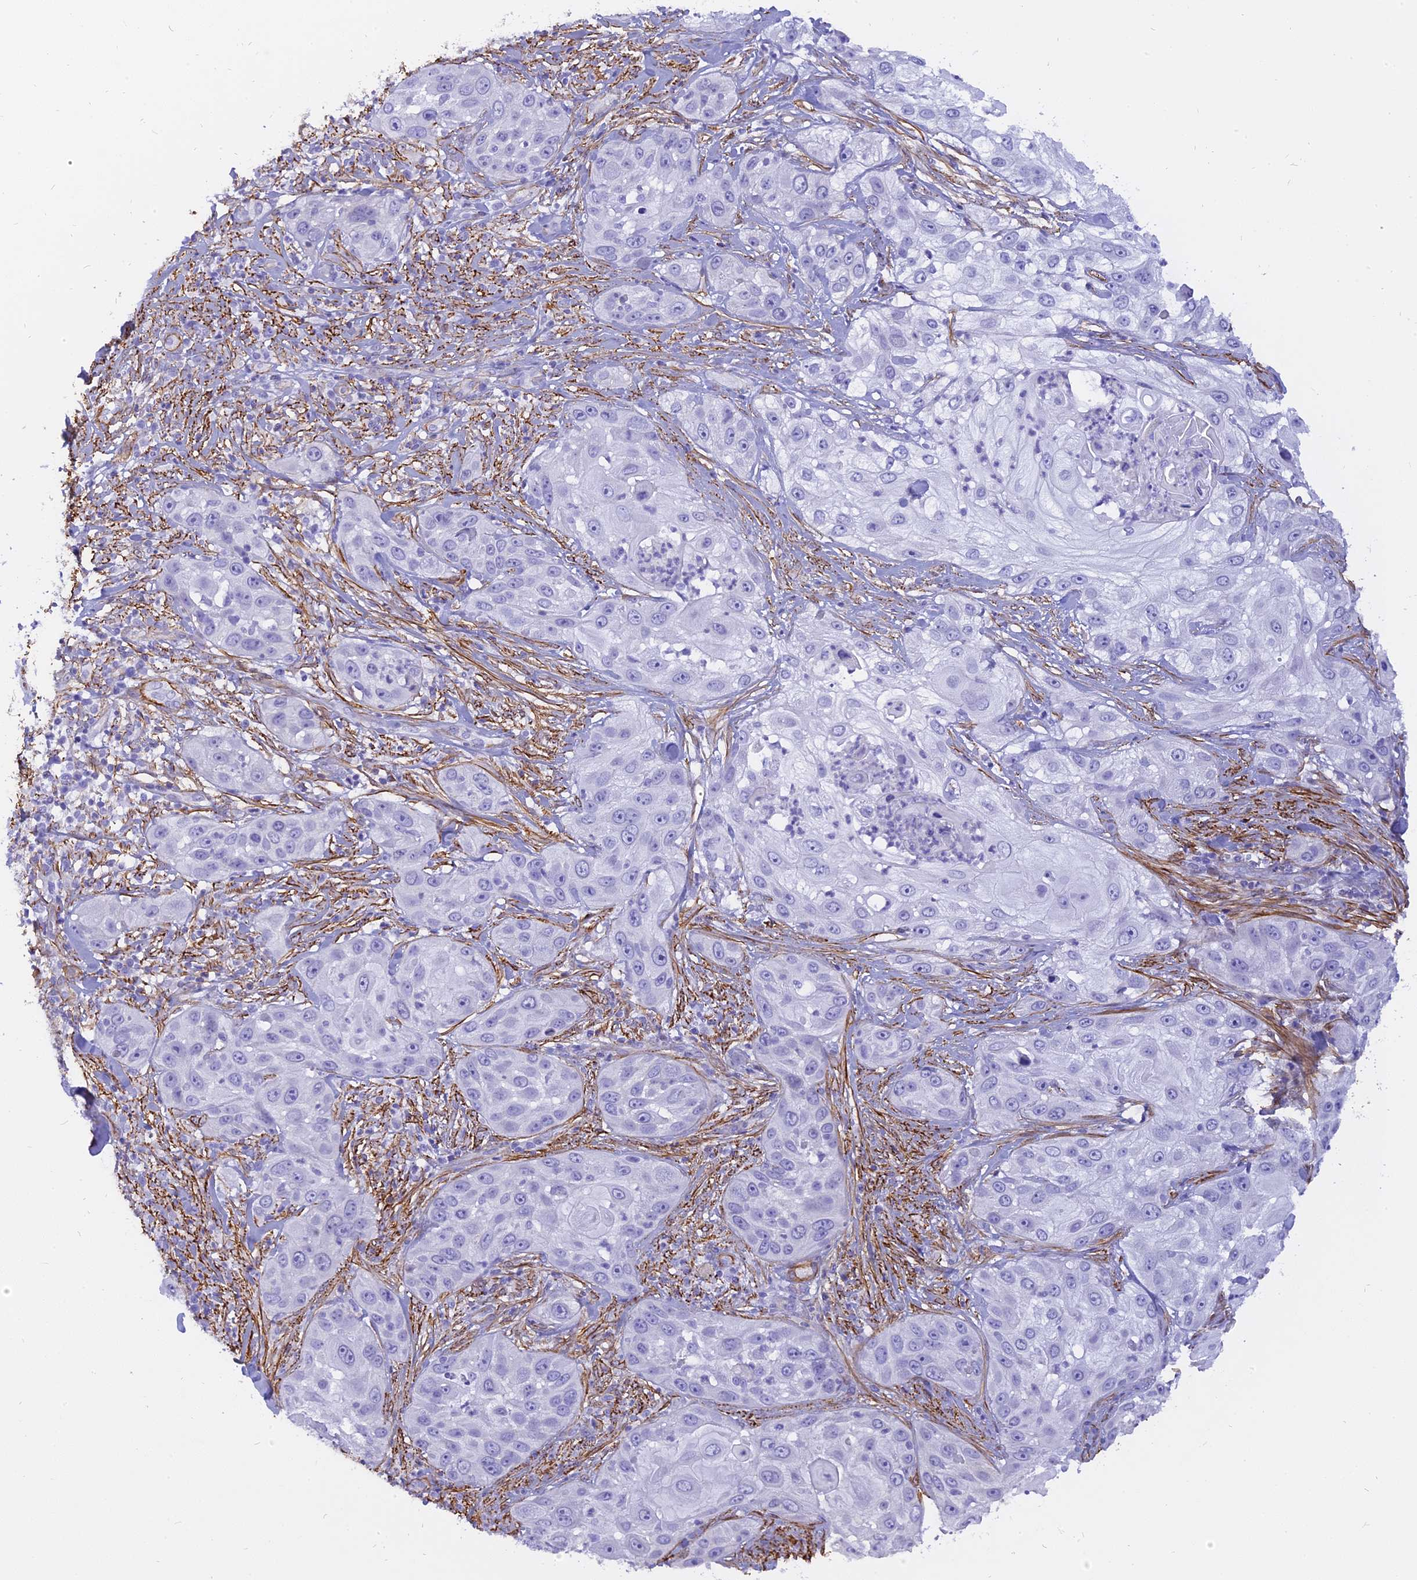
{"staining": {"intensity": "negative", "quantity": "none", "location": "none"}, "tissue": "skin cancer", "cell_type": "Tumor cells", "image_type": "cancer", "snomed": [{"axis": "morphology", "description": "Squamous cell carcinoma, NOS"}, {"axis": "topography", "description": "Skin"}], "caption": "DAB (3,3'-diaminobenzidine) immunohistochemical staining of human squamous cell carcinoma (skin) shows no significant expression in tumor cells.", "gene": "CENPV", "patient": {"sex": "female", "age": 44}}